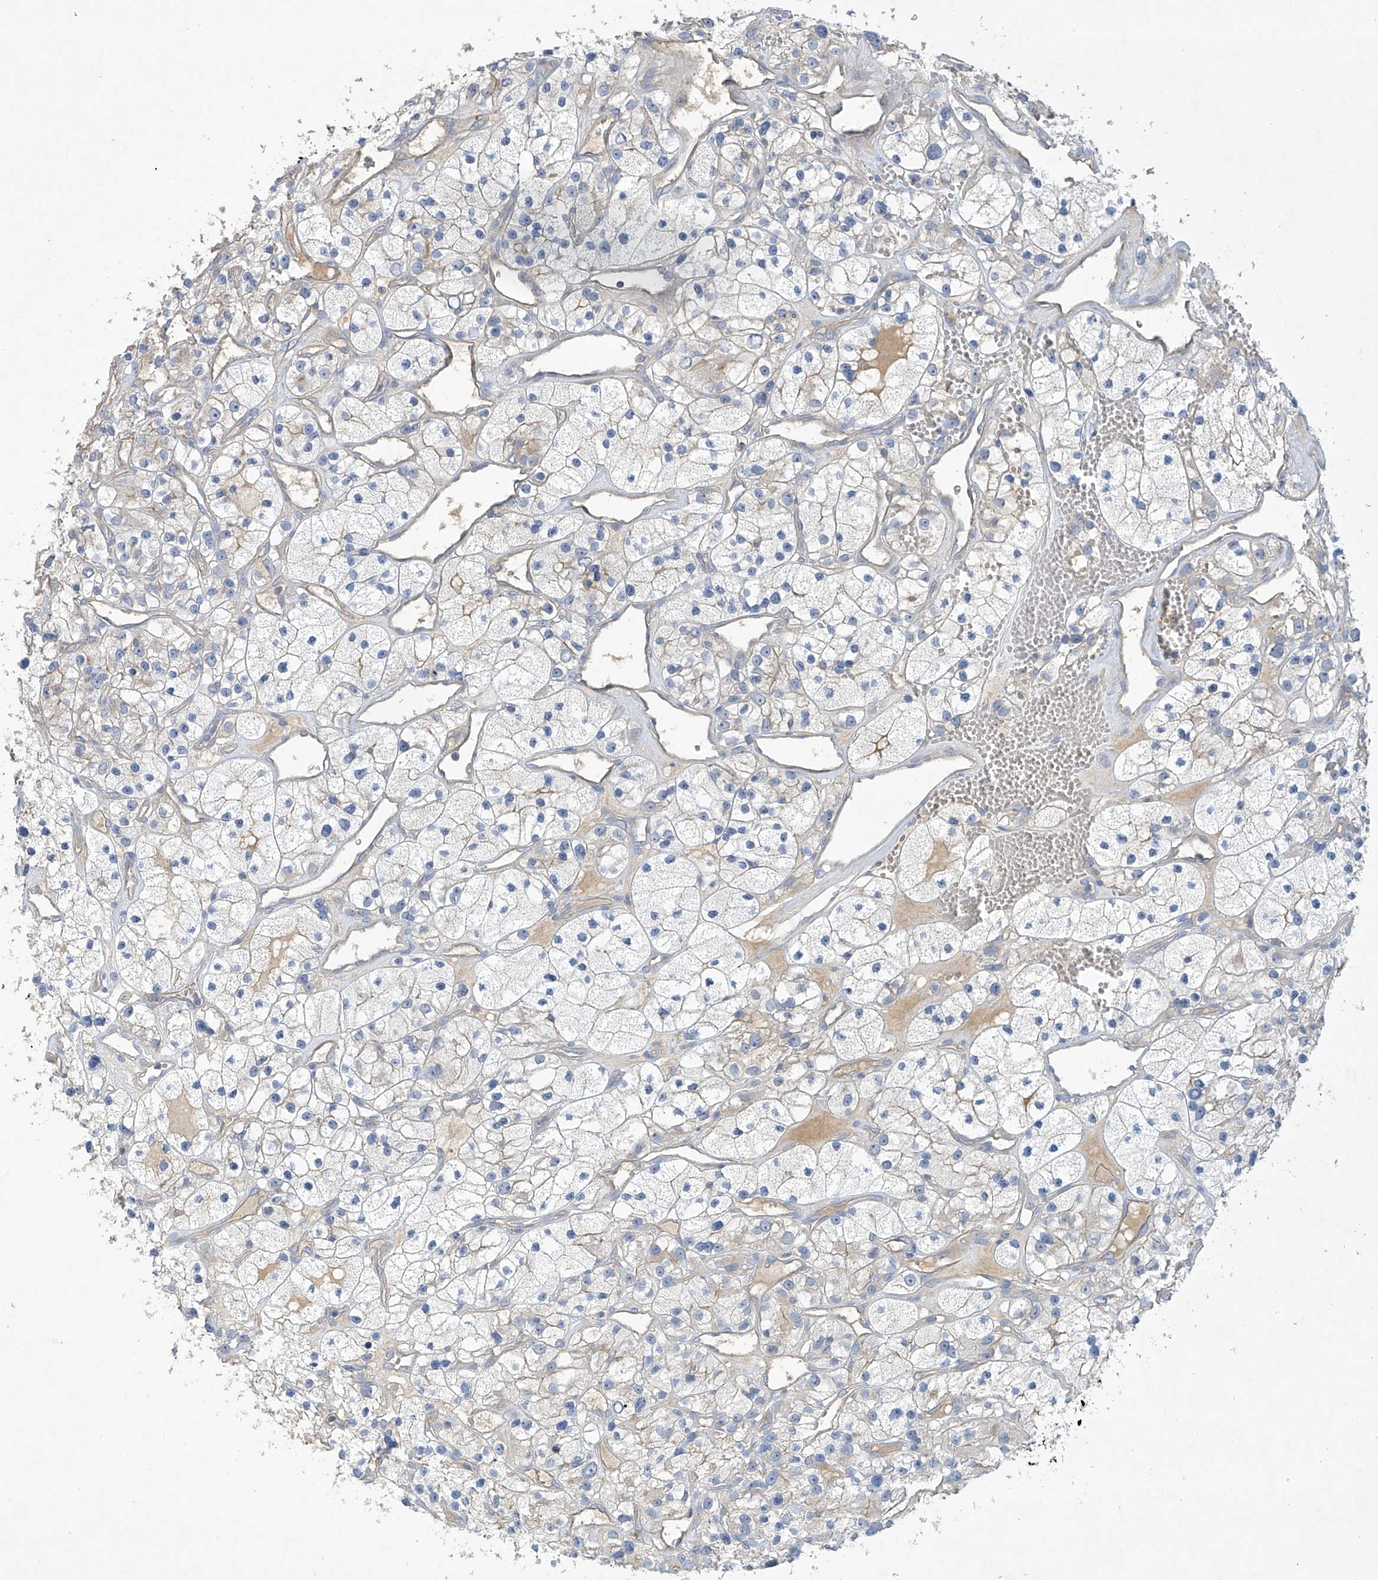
{"staining": {"intensity": "negative", "quantity": "none", "location": "none"}, "tissue": "renal cancer", "cell_type": "Tumor cells", "image_type": "cancer", "snomed": [{"axis": "morphology", "description": "Adenocarcinoma, NOS"}, {"axis": "topography", "description": "Kidney"}], "caption": "An IHC image of renal cancer (adenocarcinoma) is shown. There is no staining in tumor cells of renal cancer (adenocarcinoma).", "gene": "PRSS12", "patient": {"sex": "female", "age": 57}}